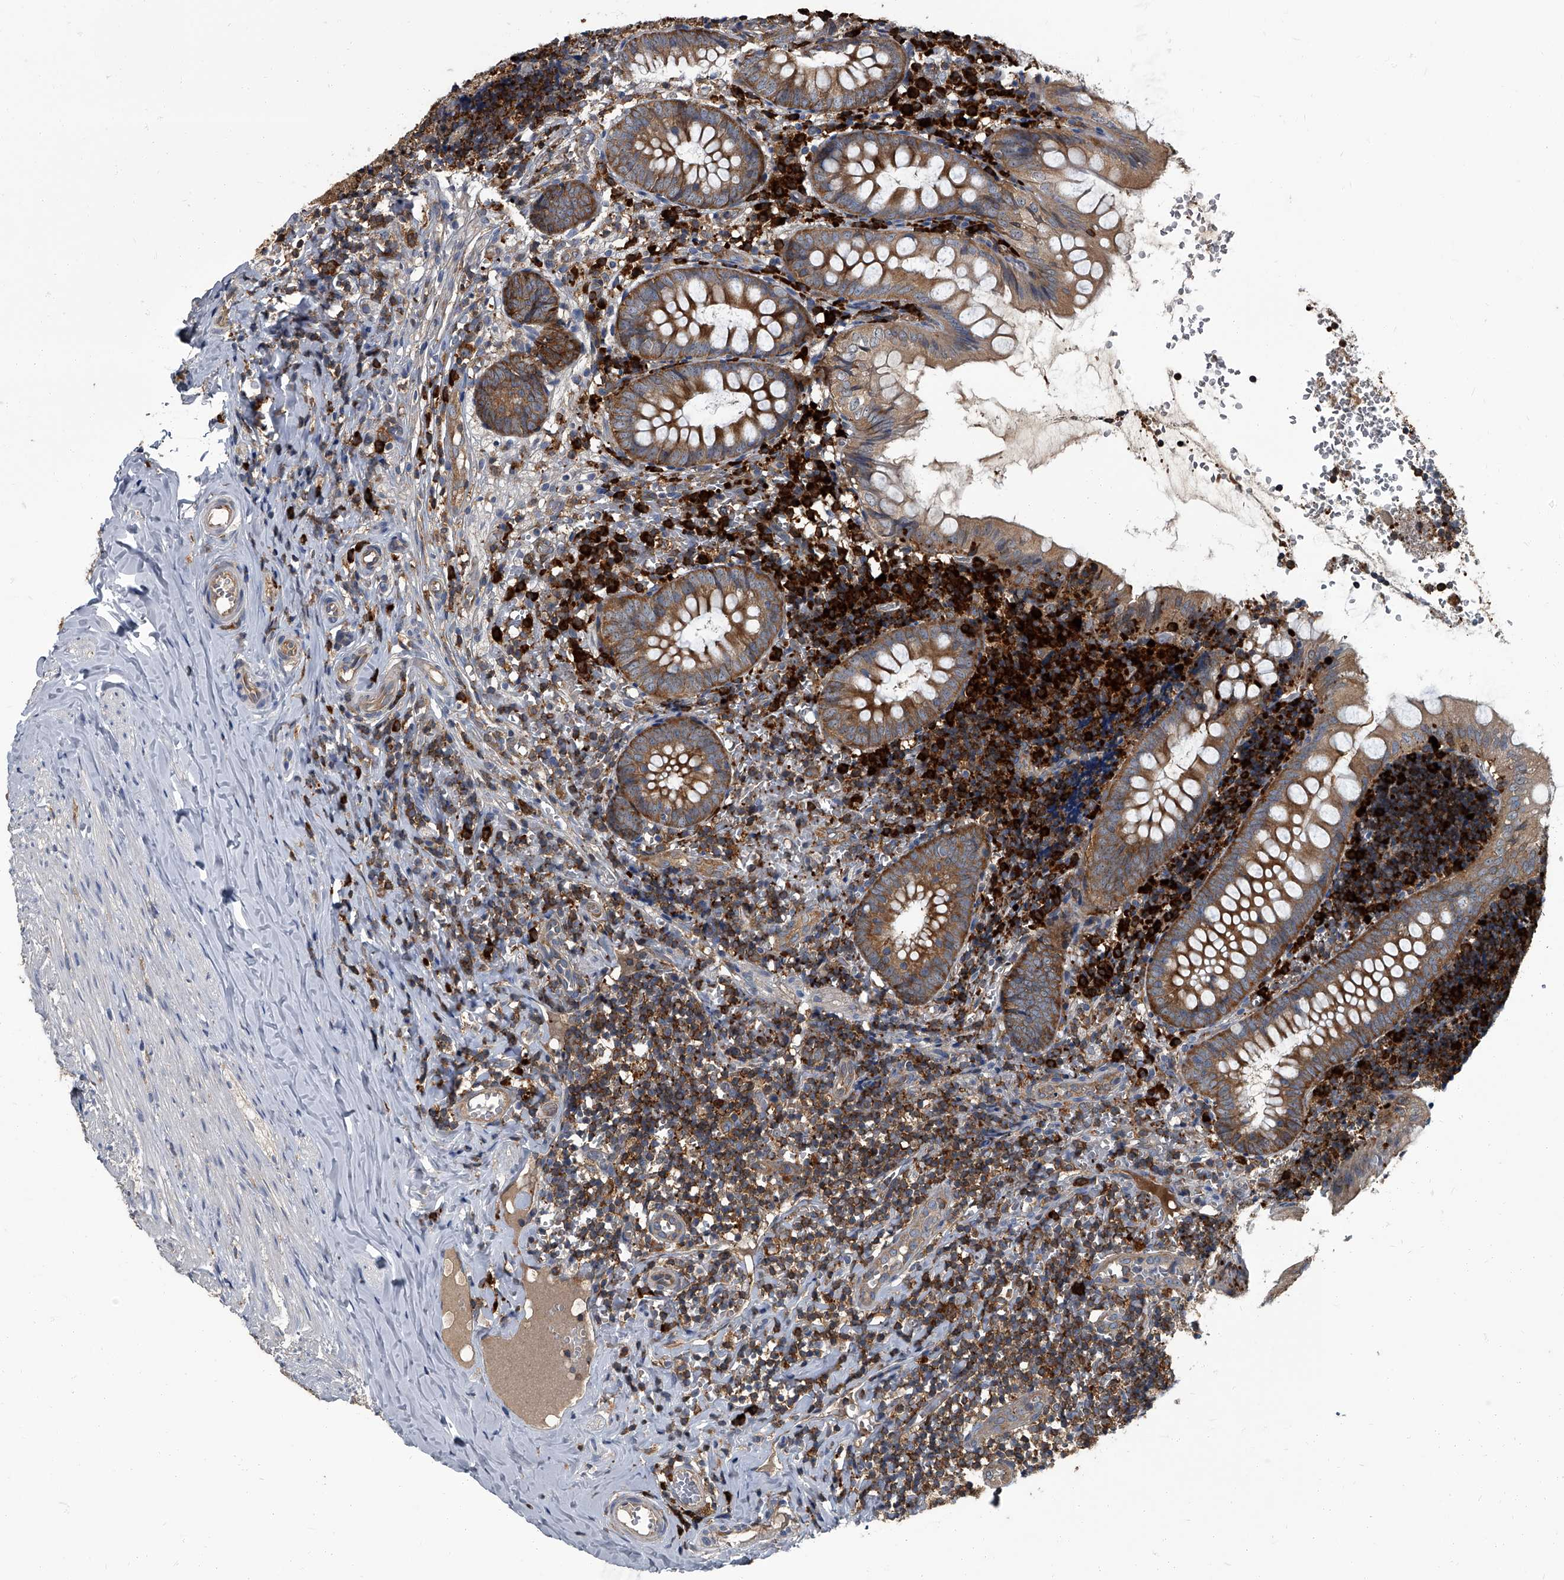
{"staining": {"intensity": "moderate", "quantity": ">75%", "location": "cytoplasmic/membranous"}, "tissue": "appendix", "cell_type": "Glandular cells", "image_type": "normal", "snomed": [{"axis": "morphology", "description": "Normal tissue, NOS"}, {"axis": "topography", "description": "Appendix"}], "caption": "An immunohistochemistry image of benign tissue is shown. Protein staining in brown highlights moderate cytoplasmic/membranous positivity in appendix within glandular cells.", "gene": "CDV3", "patient": {"sex": "male", "age": 8}}